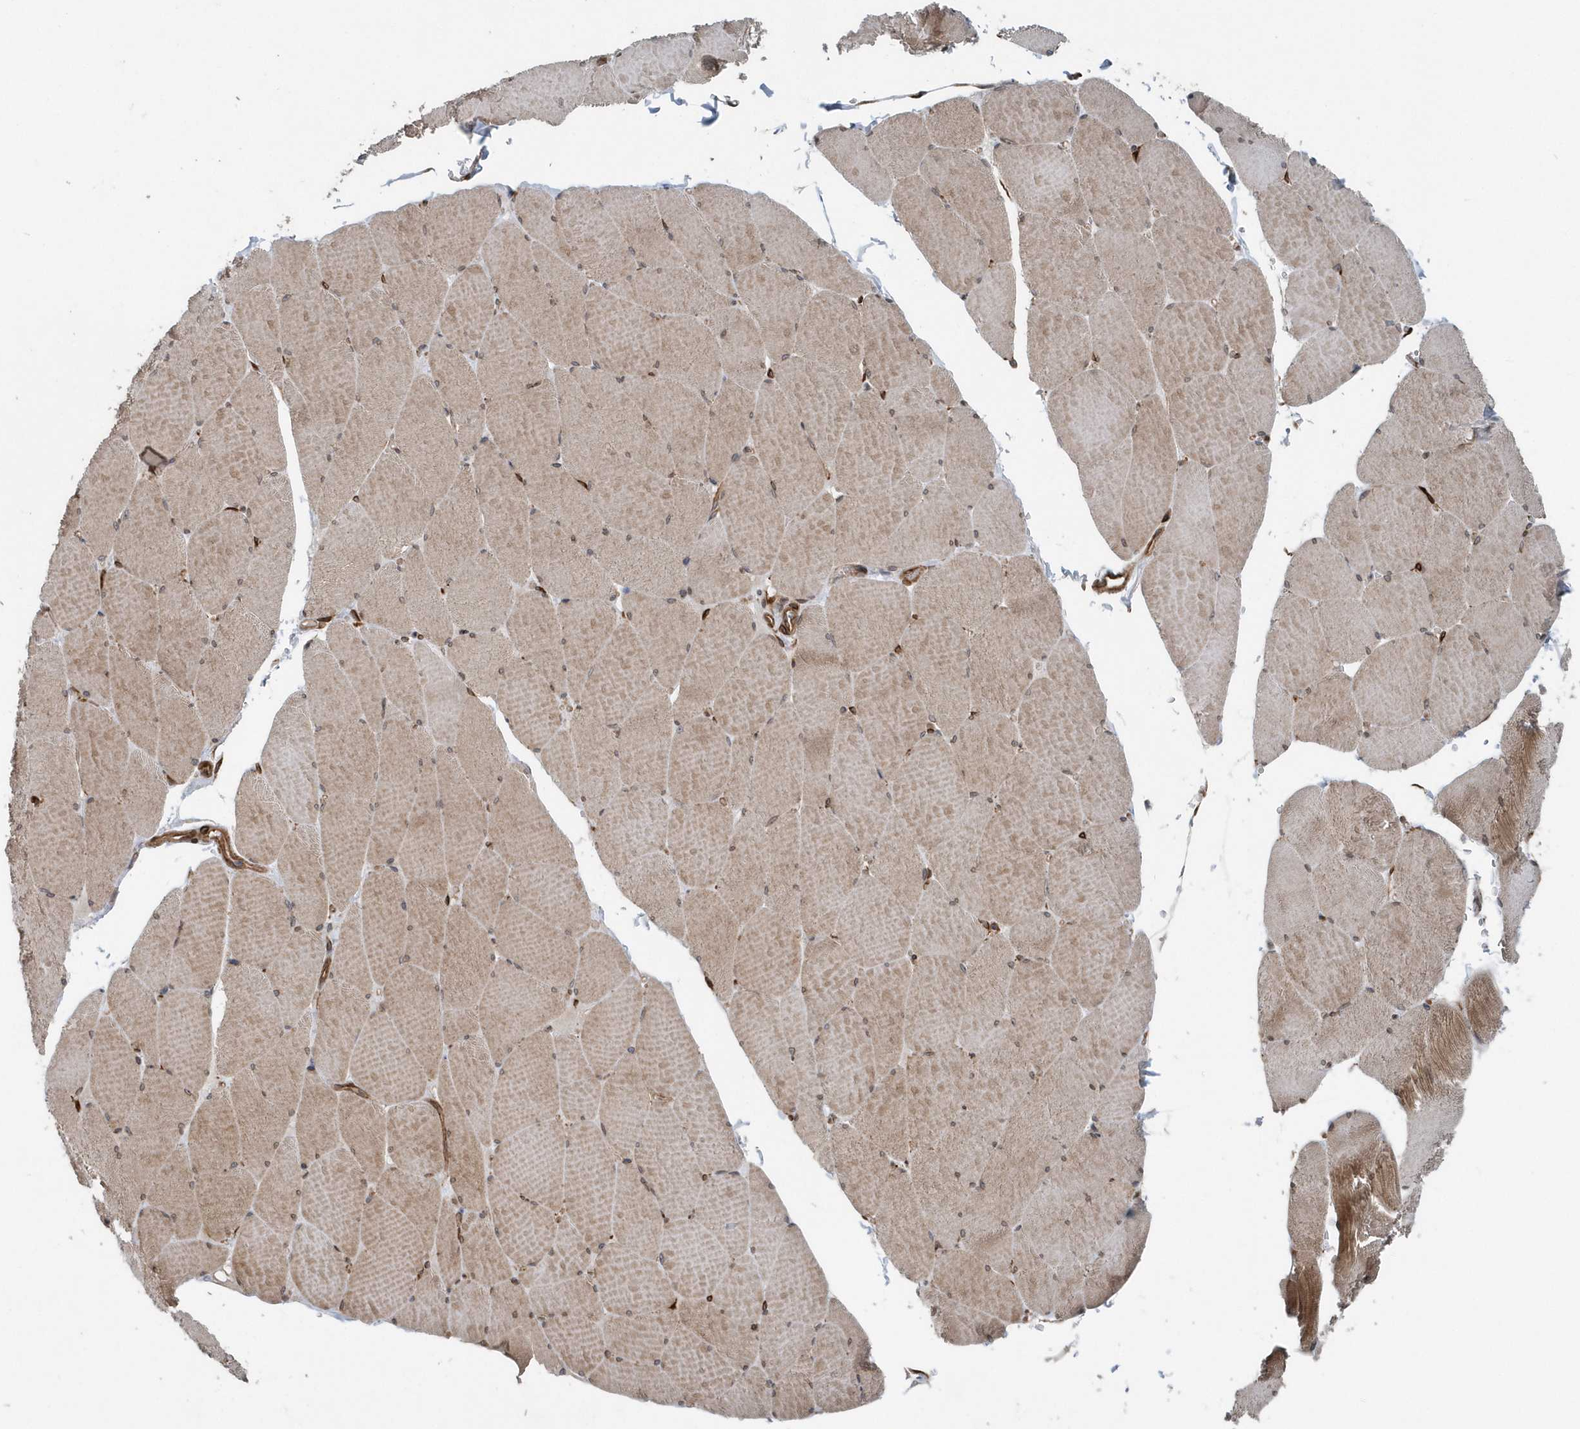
{"staining": {"intensity": "moderate", "quantity": ">75%", "location": "cytoplasmic/membranous"}, "tissue": "skeletal muscle", "cell_type": "Myocytes", "image_type": "normal", "snomed": [{"axis": "morphology", "description": "Normal tissue, NOS"}, {"axis": "topography", "description": "Skeletal muscle"}, {"axis": "topography", "description": "Head-Neck"}], "caption": "Immunohistochemistry (IHC) micrograph of normal skeletal muscle: skeletal muscle stained using immunohistochemistry (IHC) demonstrates medium levels of moderate protein expression localized specifically in the cytoplasmic/membranous of myocytes, appearing as a cytoplasmic/membranous brown color.", "gene": "MCC", "patient": {"sex": "male", "age": 66}}